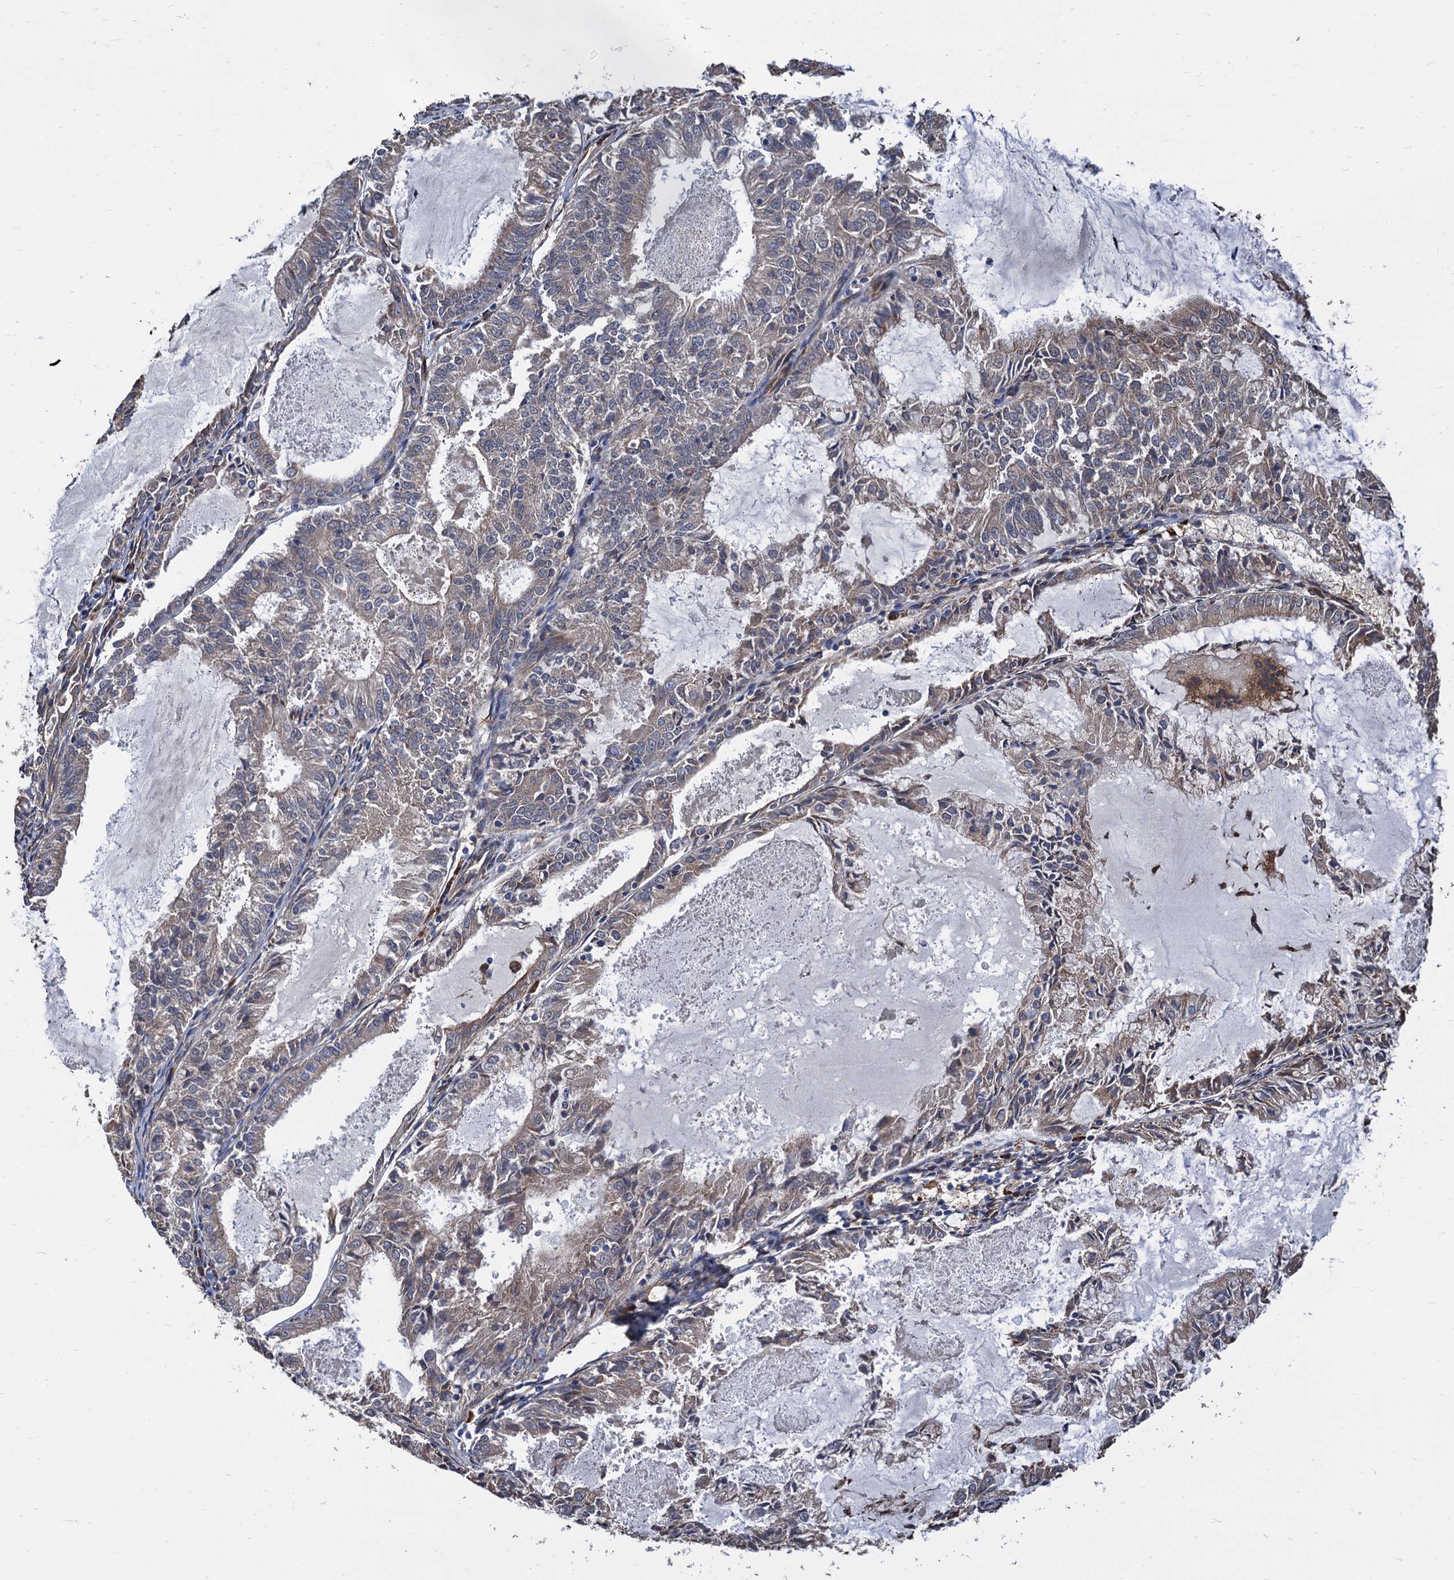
{"staining": {"intensity": "negative", "quantity": "none", "location": "none"}, "tissue": "endometrial cancer", "cell_type": "Tumor cells", "image_type": "cancer", "snomed": [{"axis": "morphology", "description": "Adenocarcinoma, NOS"}, {"axis": "topography", "description": "Endometrium"}], "caption": "IHC of human endometrial adenocarcinoma reveals no expression in tumor cells. (DAB immunohistochemistry (IHC), high magnification).", "gene": "CNNM1", "patient": {"sex": "female", "age": 57}}